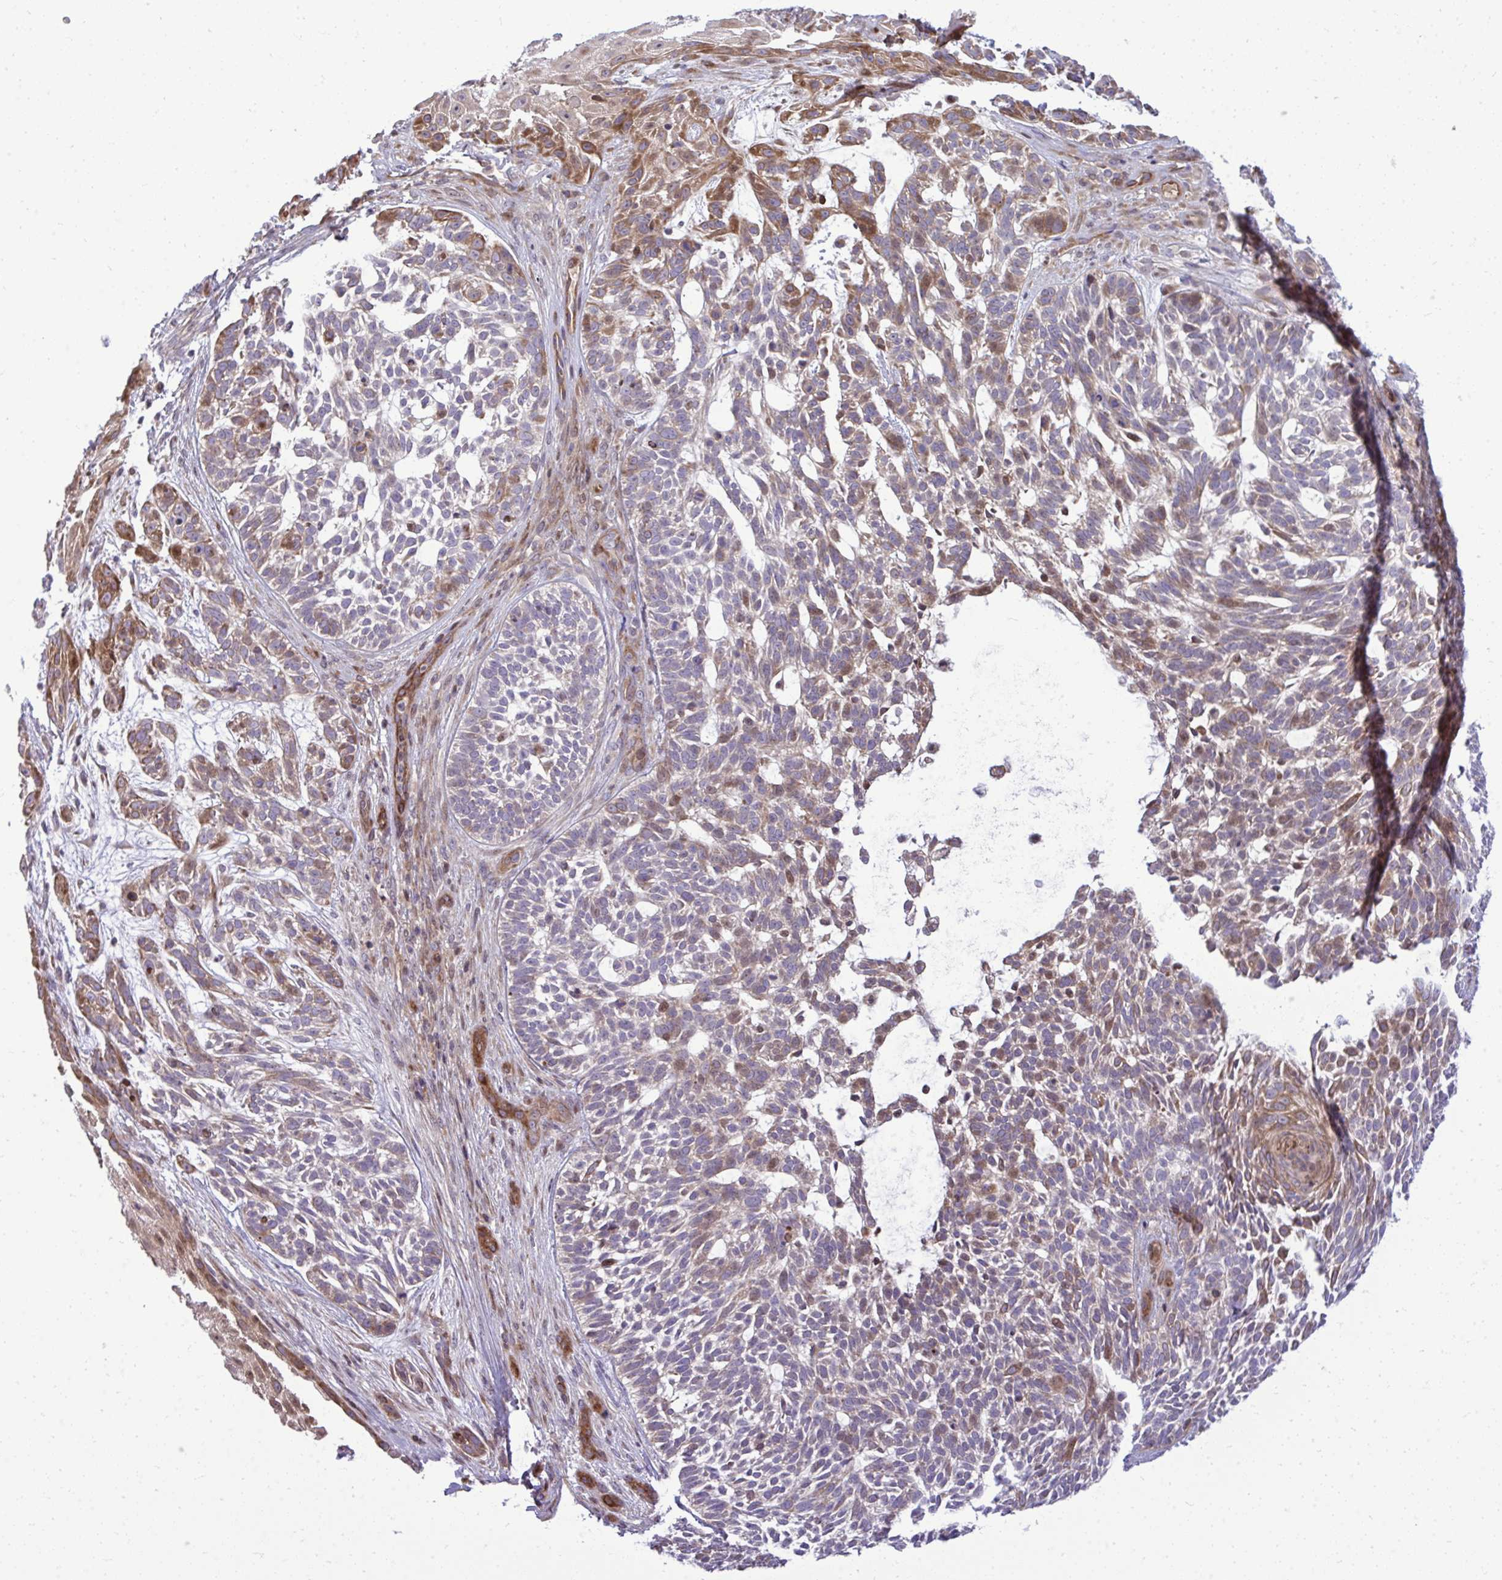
{"staining": {"intensity": "moderate", "quantity": "25%-75%", "location": "cytoplasmic/membranous"}, "tissue": "skin cancer", "cell_type": "Tumor cells", "image_type": "cancer", "snomed": [{"axis": "morphology", "description": "Basal cell carcinoma"}, {"axis": "topography", "description": "Skin"}, {"axis": "topography", "description": "Skin, foot"}], "caption": "IHC image of skin cancer (basal cell carcinoma) stained for a protein (brown), which shows medium levels of moderate cytoplasmic/membranous positivity in approximately 25%-75% of tumor cells.", "gene": "ZSCAN9", "patient": {"sex": "female", "age": 77}}